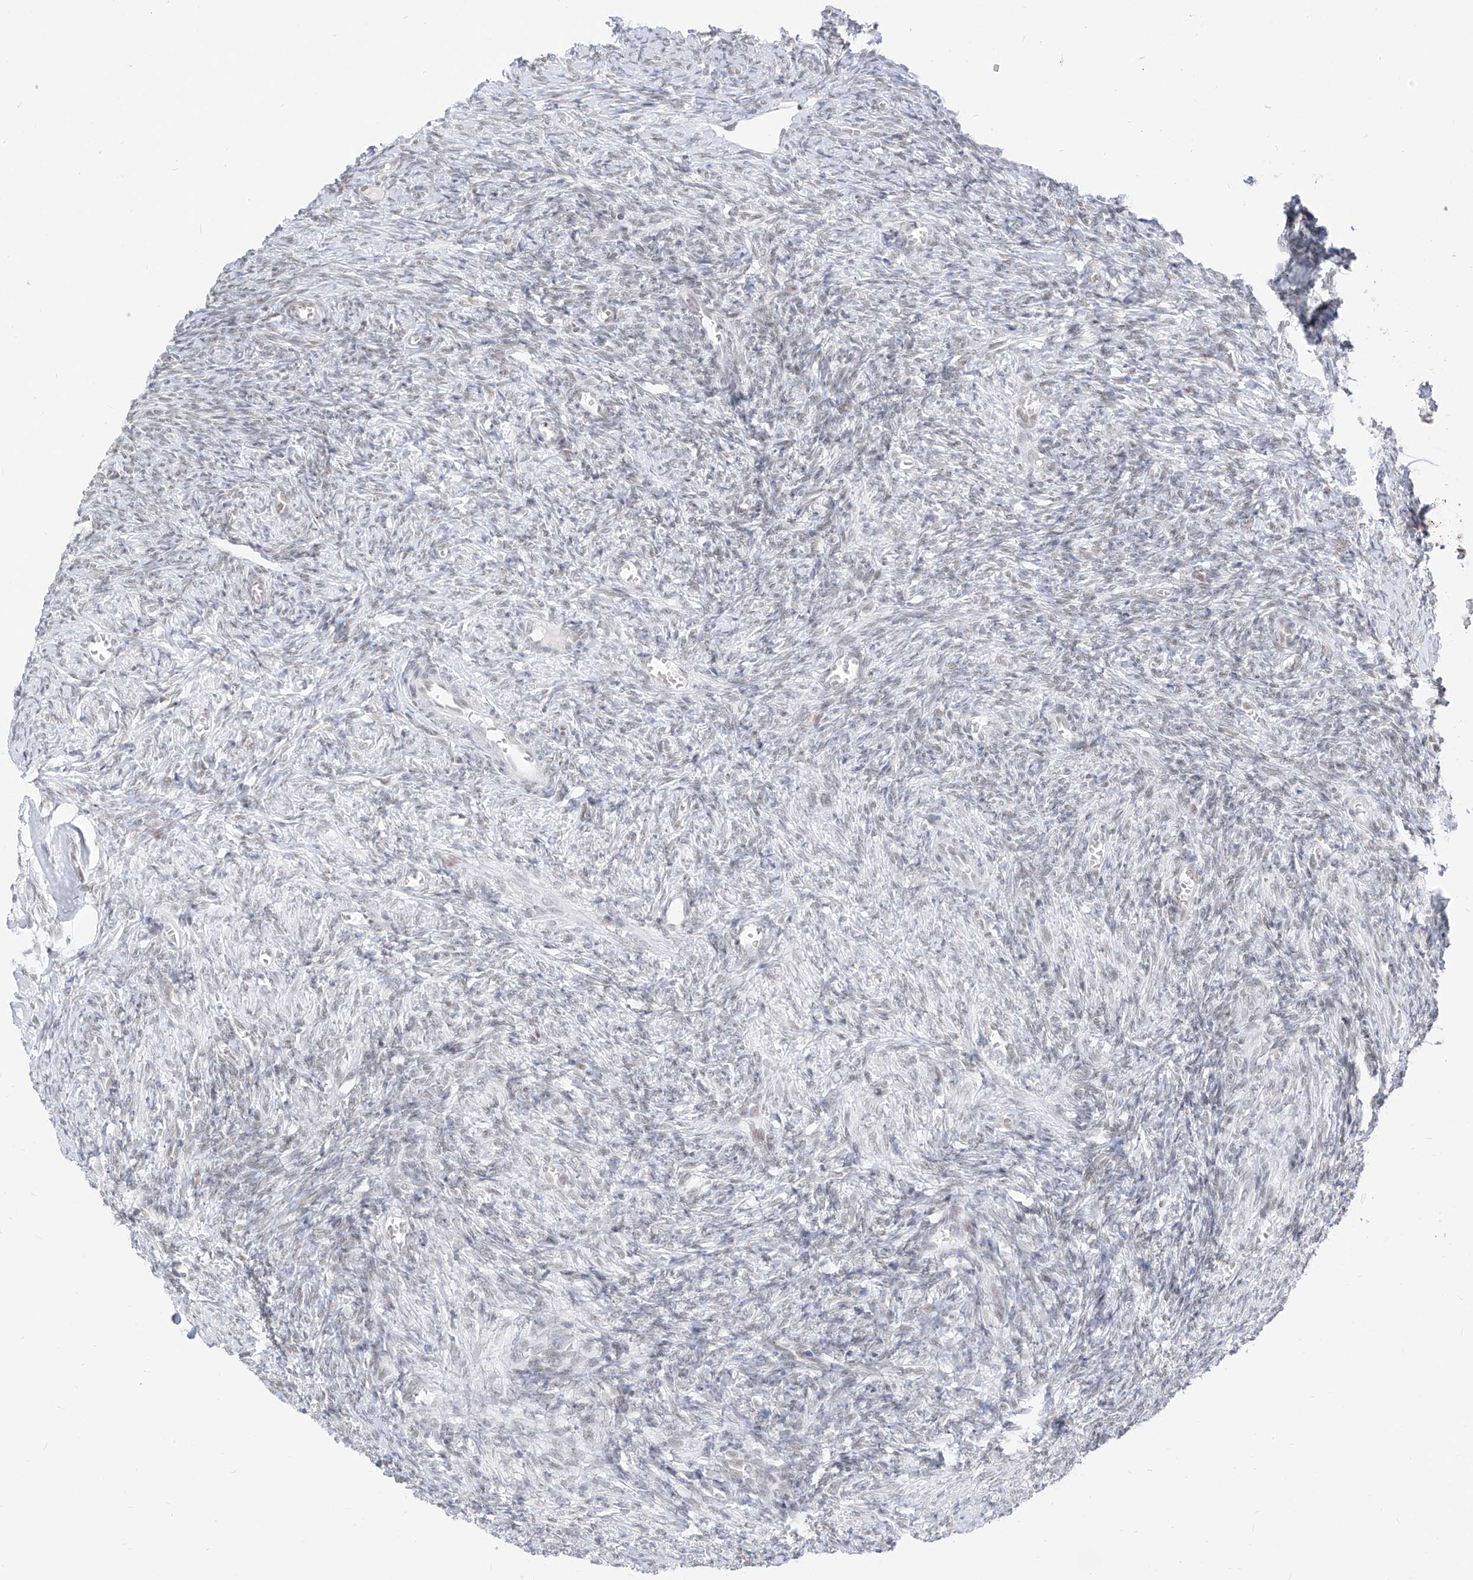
{"staining": {"intensity": "negative", "quantity": "none", "location": "none"}, "tissue": "ovary", "cell_type": "Ovarian stroma cells", "image_type": "normal", "snomed": [{"axis": "morphology", "description": "Normal tissue, NOS"}, {"axis": "topography", "description": "Ovary"}], "caption": "This is a image of immunohistochemistry staining of benign ovary, which shows no expression in ovarian stroma cells. (Brightfield microscopy of DAB IHC at high magnification).", "gene": "SUPT5H", "patient": {"sex": "female", "age": 27}}